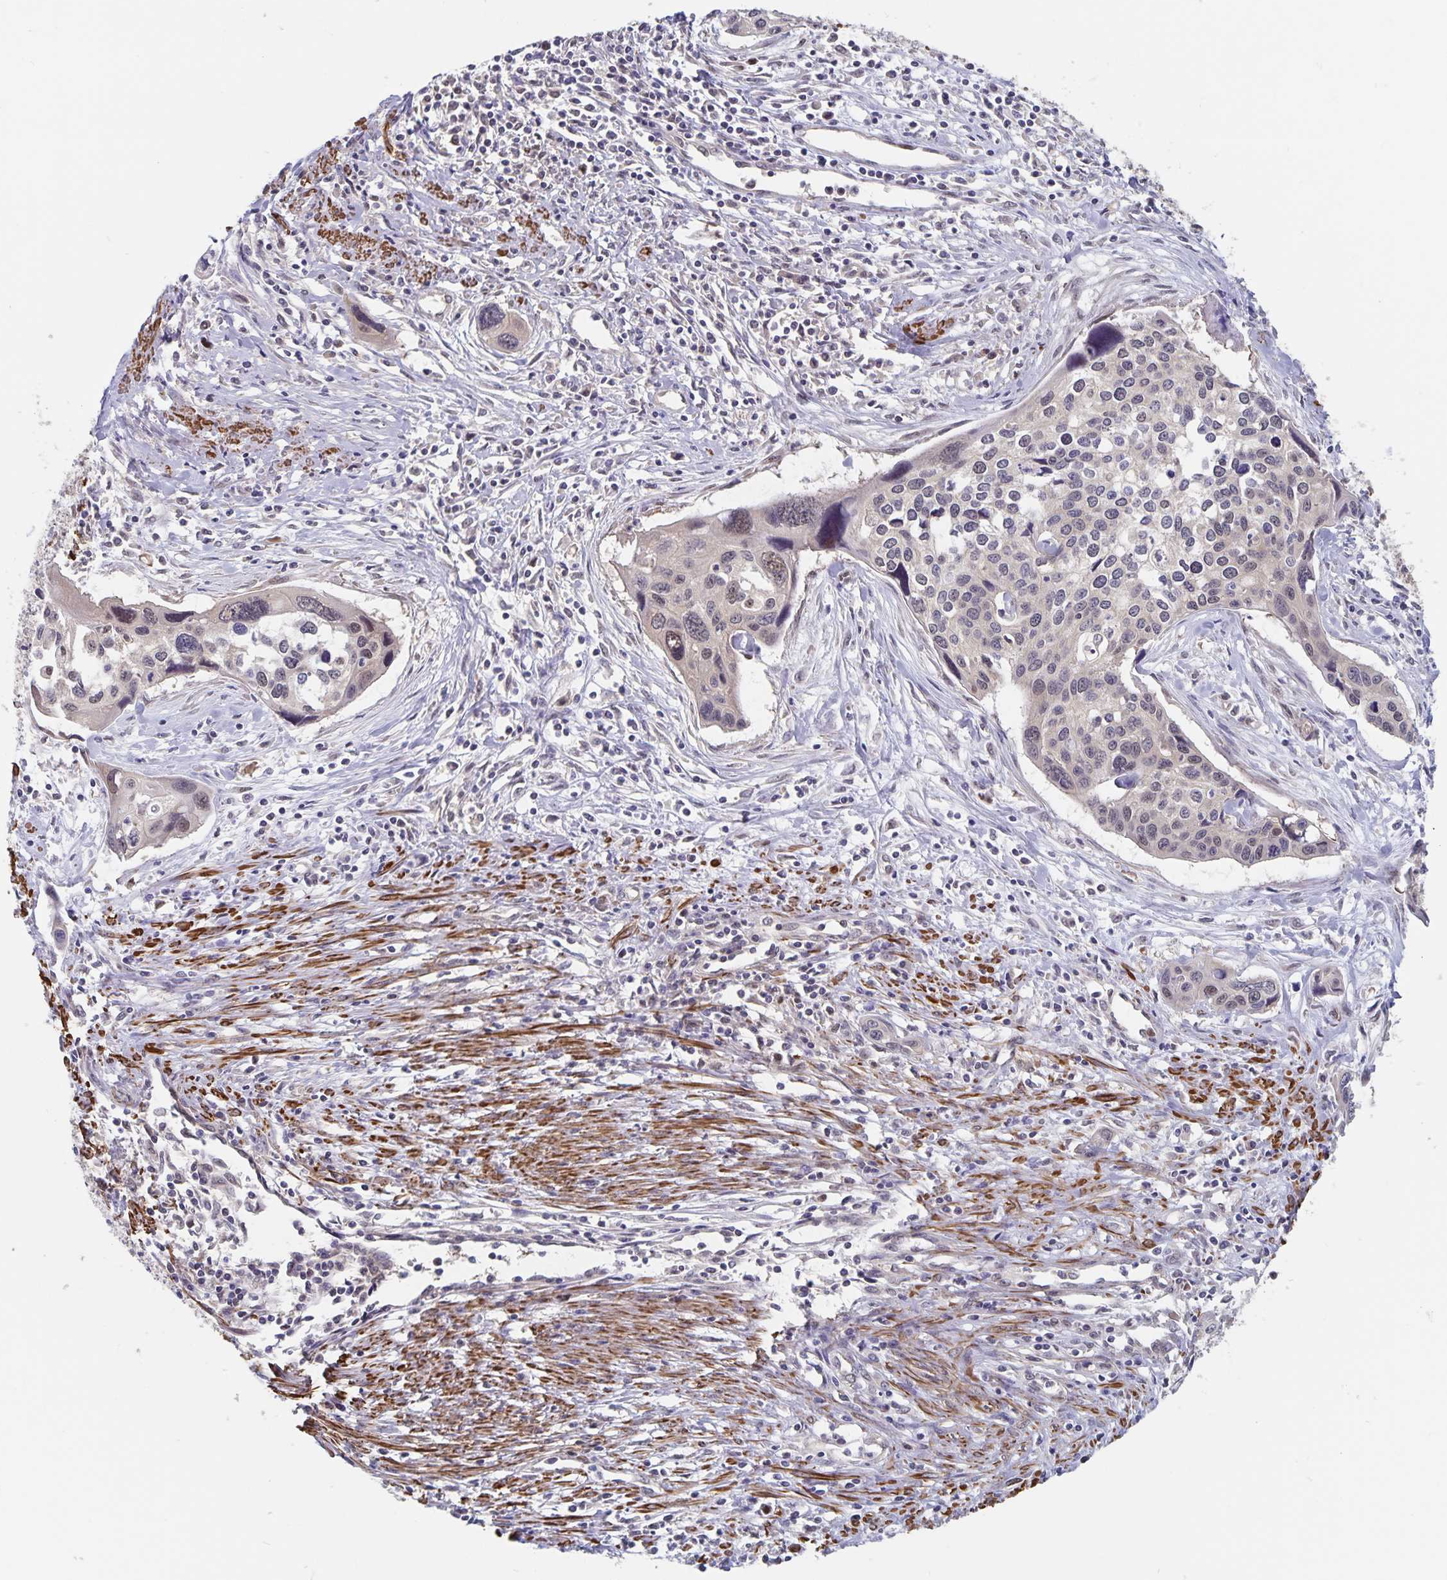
{"staining": {"intensity": "weak", "quantity": "<25%", "location": "nuclear"}, "tissue": "cervical cancer", "cell_type": "Tumor cells", "image_type": "cancer", "snomed": [{"axis": "morphology", "description": "Squamous cell carcinoma, NOS"}, {"axis": "topography", "description": "Cervix"}], "caption": "Cervical cancer (squamous cell carcinoma) was stained to show a protein in brown. There is no significant expression in tumor cells.", "gene": "BAG6", "patient": {"sex": "female", "age": 31}}